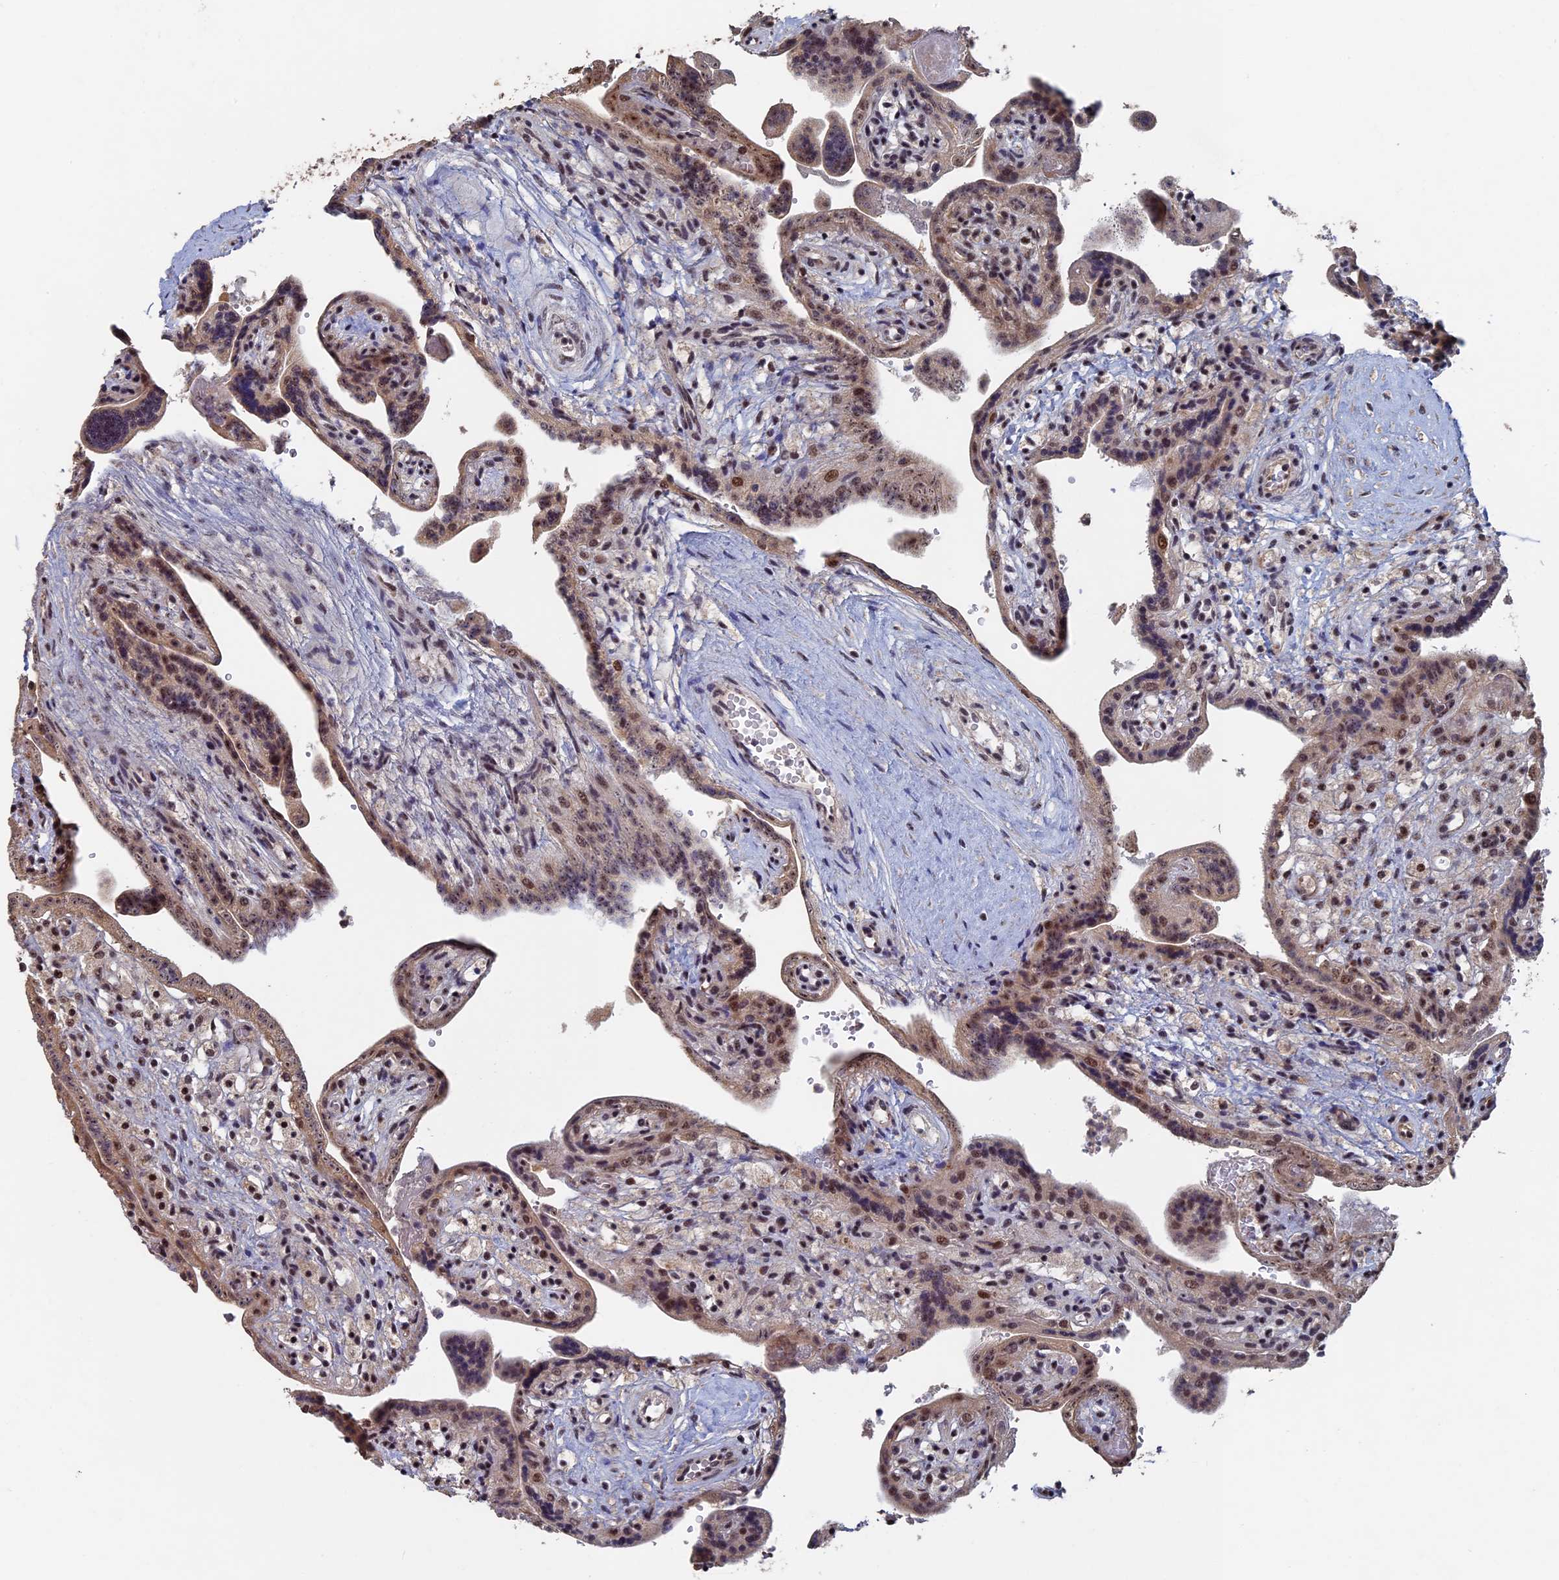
{"staining": {"intensity": "moderate", "quantity": "25%-75%", "location": "cytoplasmic/membranous,nuclear"}, "tissue": "placenta", "cell_type": "Trophoblastic cells", "image_type": "normal", "snomed": [{"axis": "morphology", "description": "Normal tissue, NOS"}, {"axis": "topography", "description": "Placenta"}], "caption": "IHC image of benign placenta stained for a protein (brown), which demonstrates medium levels of moderate cytoplasmic/membranous,nuclear expression in approximately 25%-75% of trophoblastic cells.", "gene": "KIAA1328", "patient": {"sex": "female", "age": 37}}